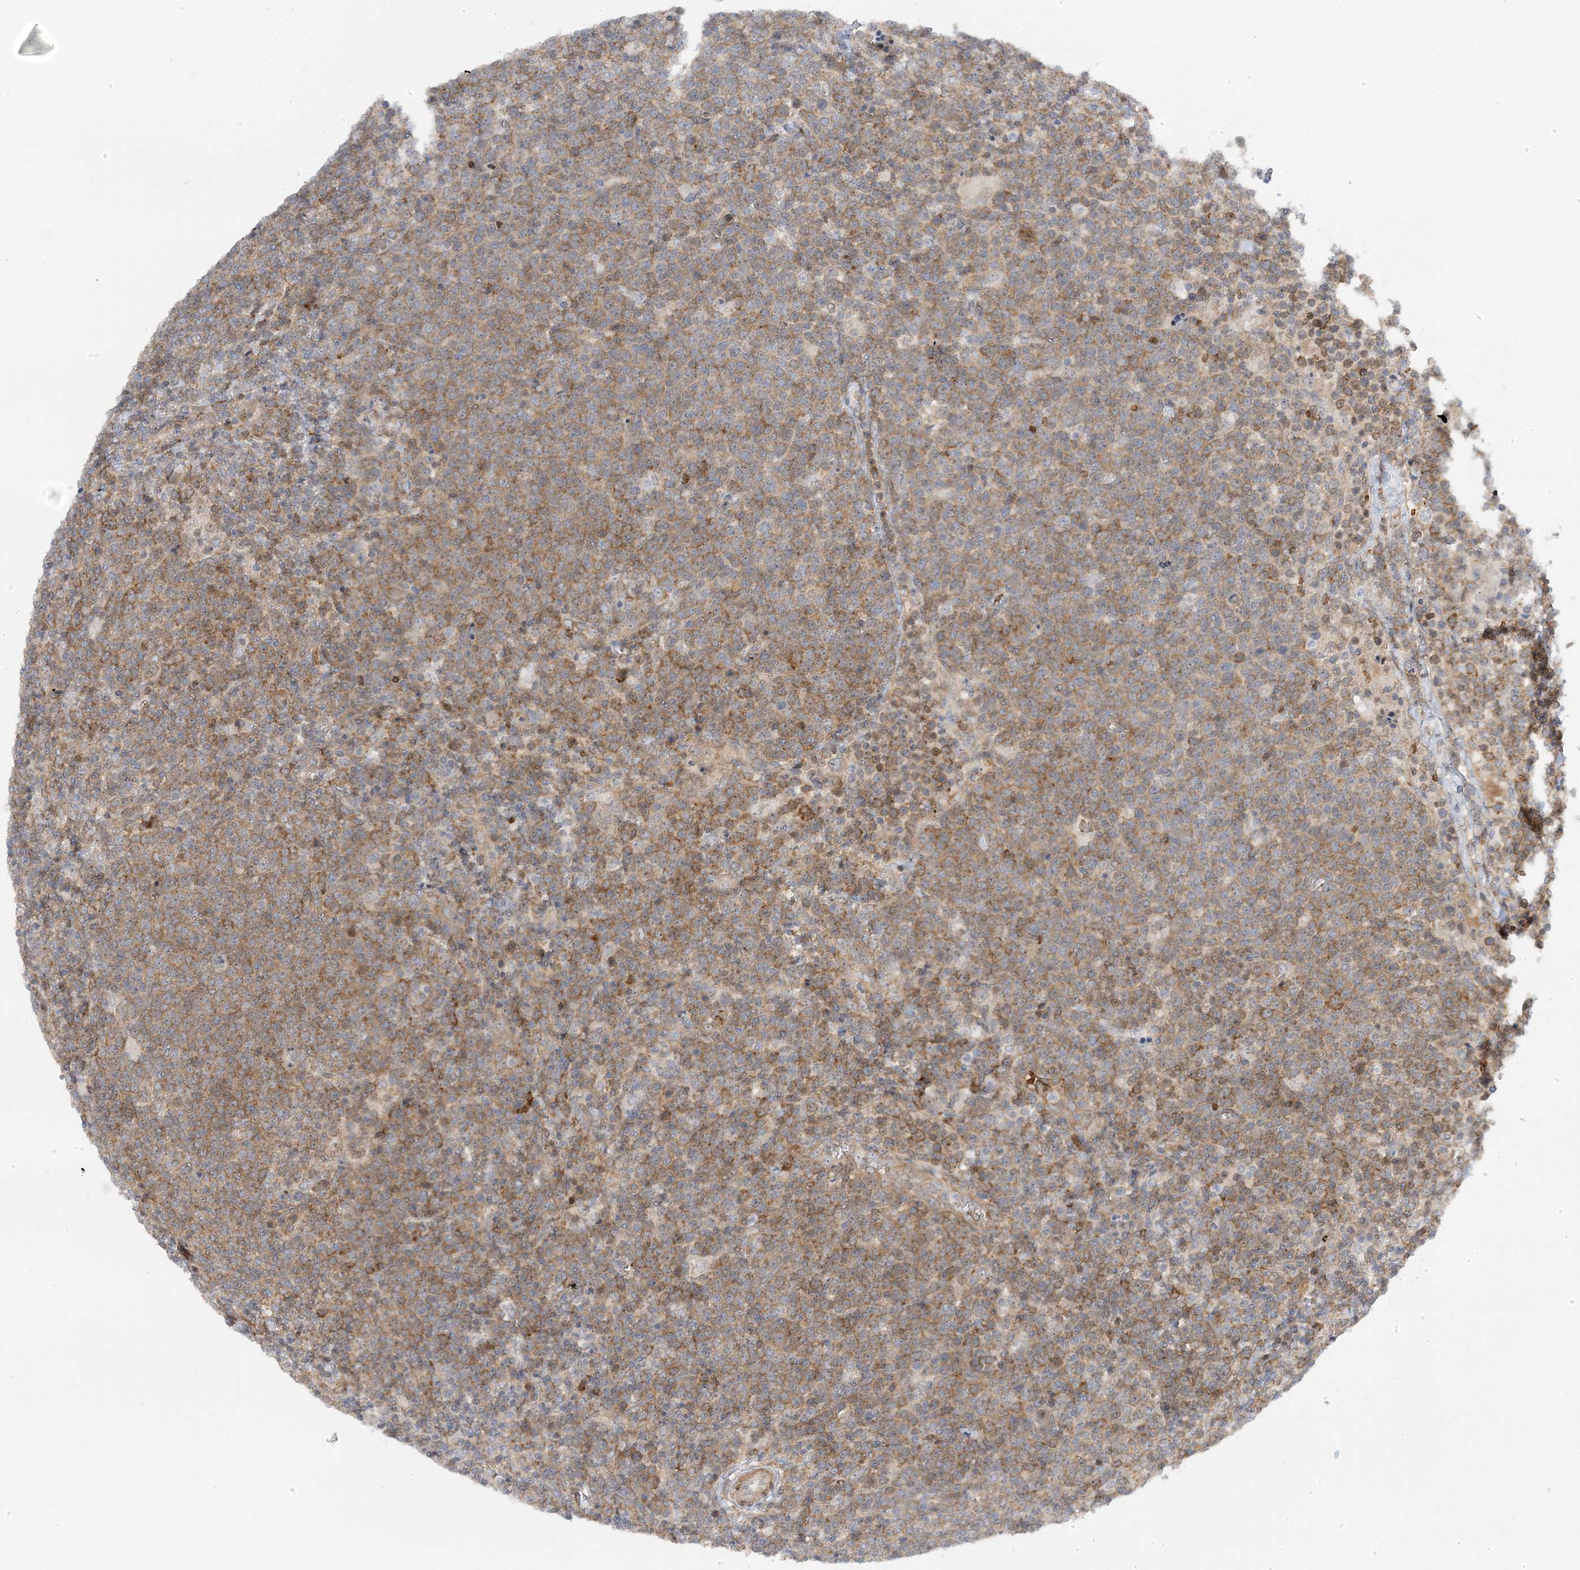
{"staining": {"intensity": "moderate", "quantity": ">75%", "location": "cytoplasmic/membranous"}, "tissue": "lymphoma", "cell_type": "Tumor cells", "image_type": "cancer", "snomed": [{"axis": "morphology", "description": "Malignant lymphoma, non-Hodgkin's type, High grade"}, {"axis": "topography", "description": "Lymph node"}], "caption": "An immunohistochemistry histopathology image of tumor tissue is shown. Protein staining in brown shows moderate cytoplasmic/membranous positivity in malignant lymphoma, non-Hodgkin's type (high-grade) within tumor cells.", "gene": "MAP7D3", "patient": {"sex": "male", "age": 61}}